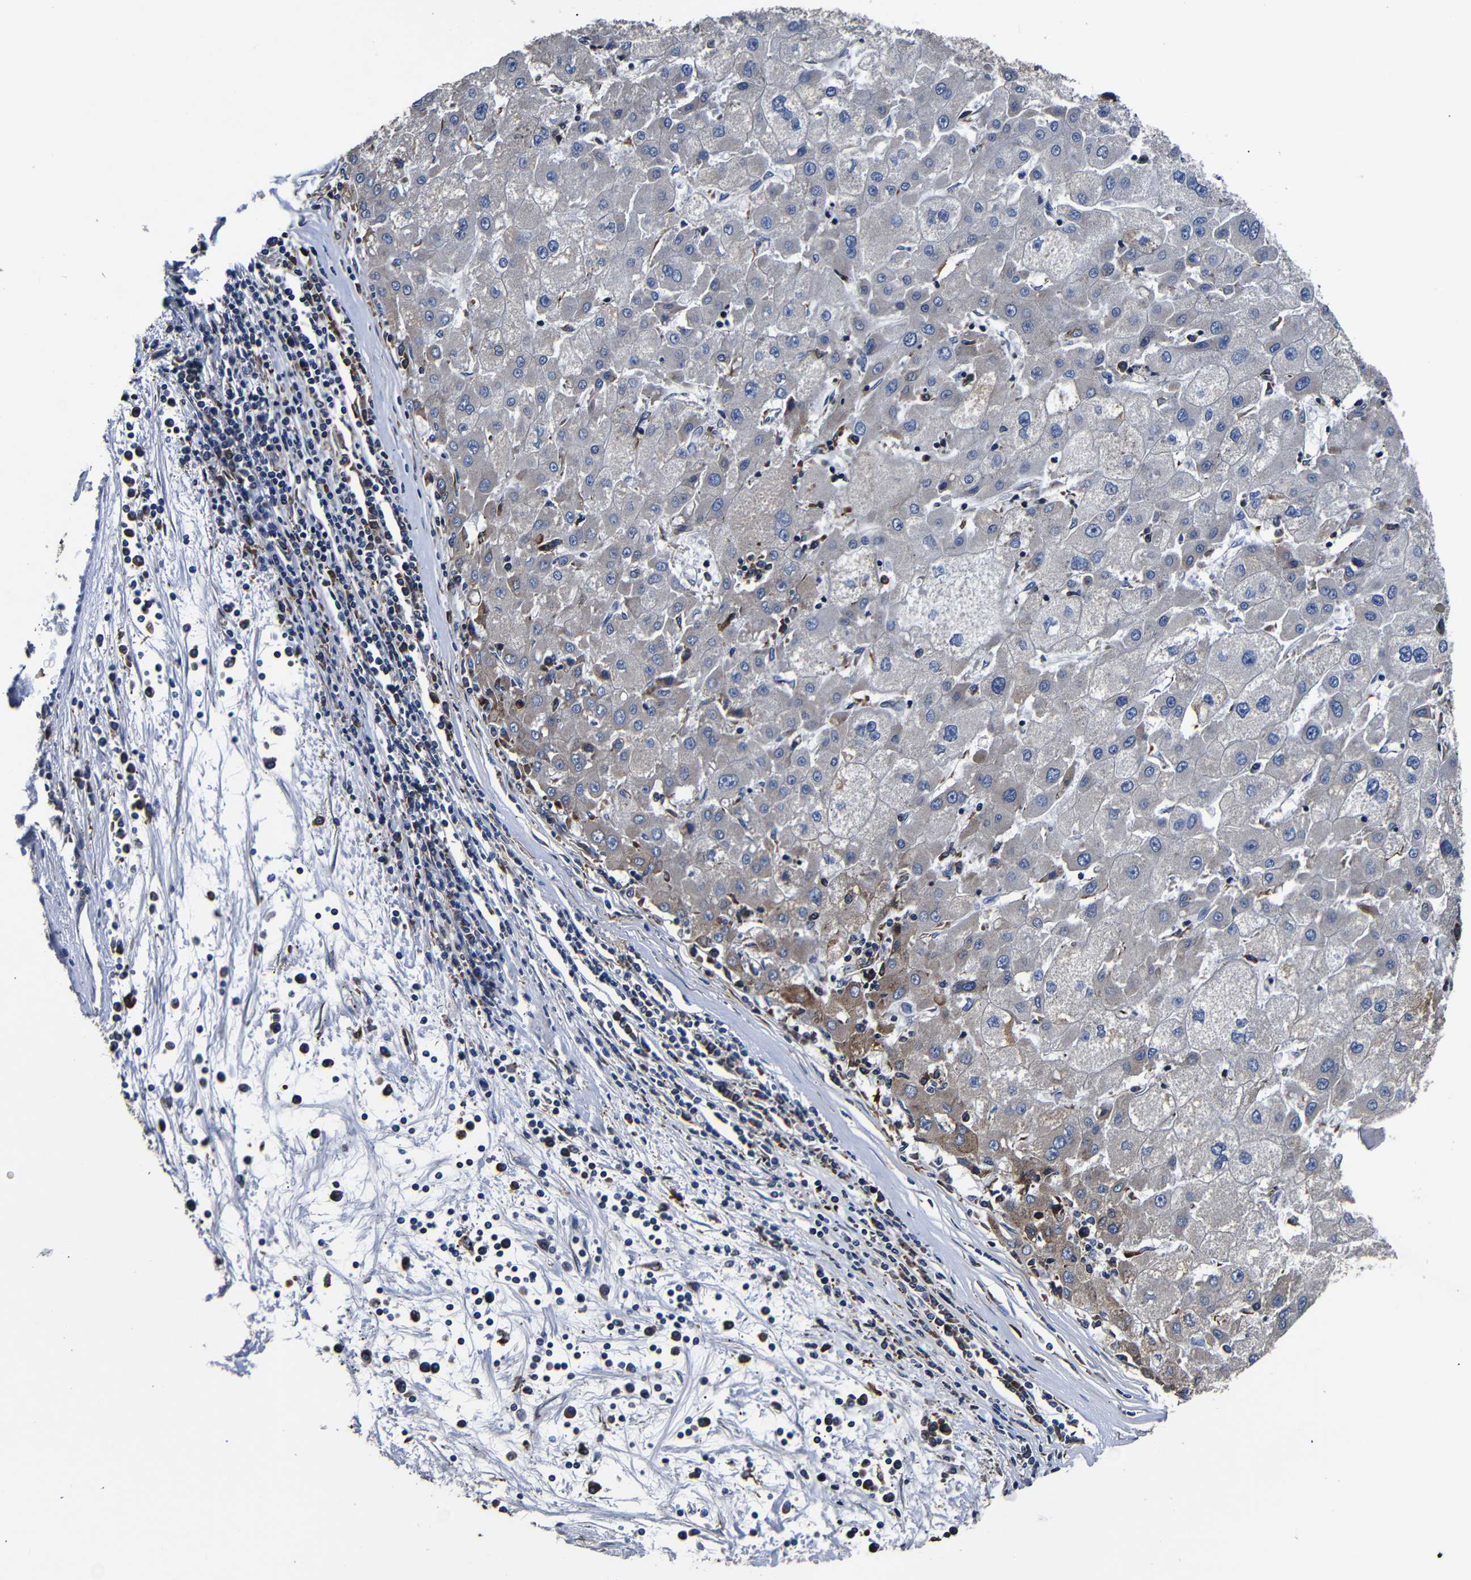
{"staining": {"intensity": "moderate", "quantity": "<25%", "location": "cytoplasmic/membranous"}, "tissue": "liver cancer", "cell_type": "Tumor cells", "image_type": "cancer", "snomed": [{"axis": "morphology", "description": "Carcinoma, Hepatocellular, NOS"}, {"axis": "topography", "description": "Liver"}], "caption": "This micrograph reveals immunohistochemistry staining of human hepatocellular carcinoma (liver), with low moderate cytoplasmic/membranous staining in about <25% of tumor cells.", "gene": "SCN9A", "patient": {"sex": "male", "age": 72}}